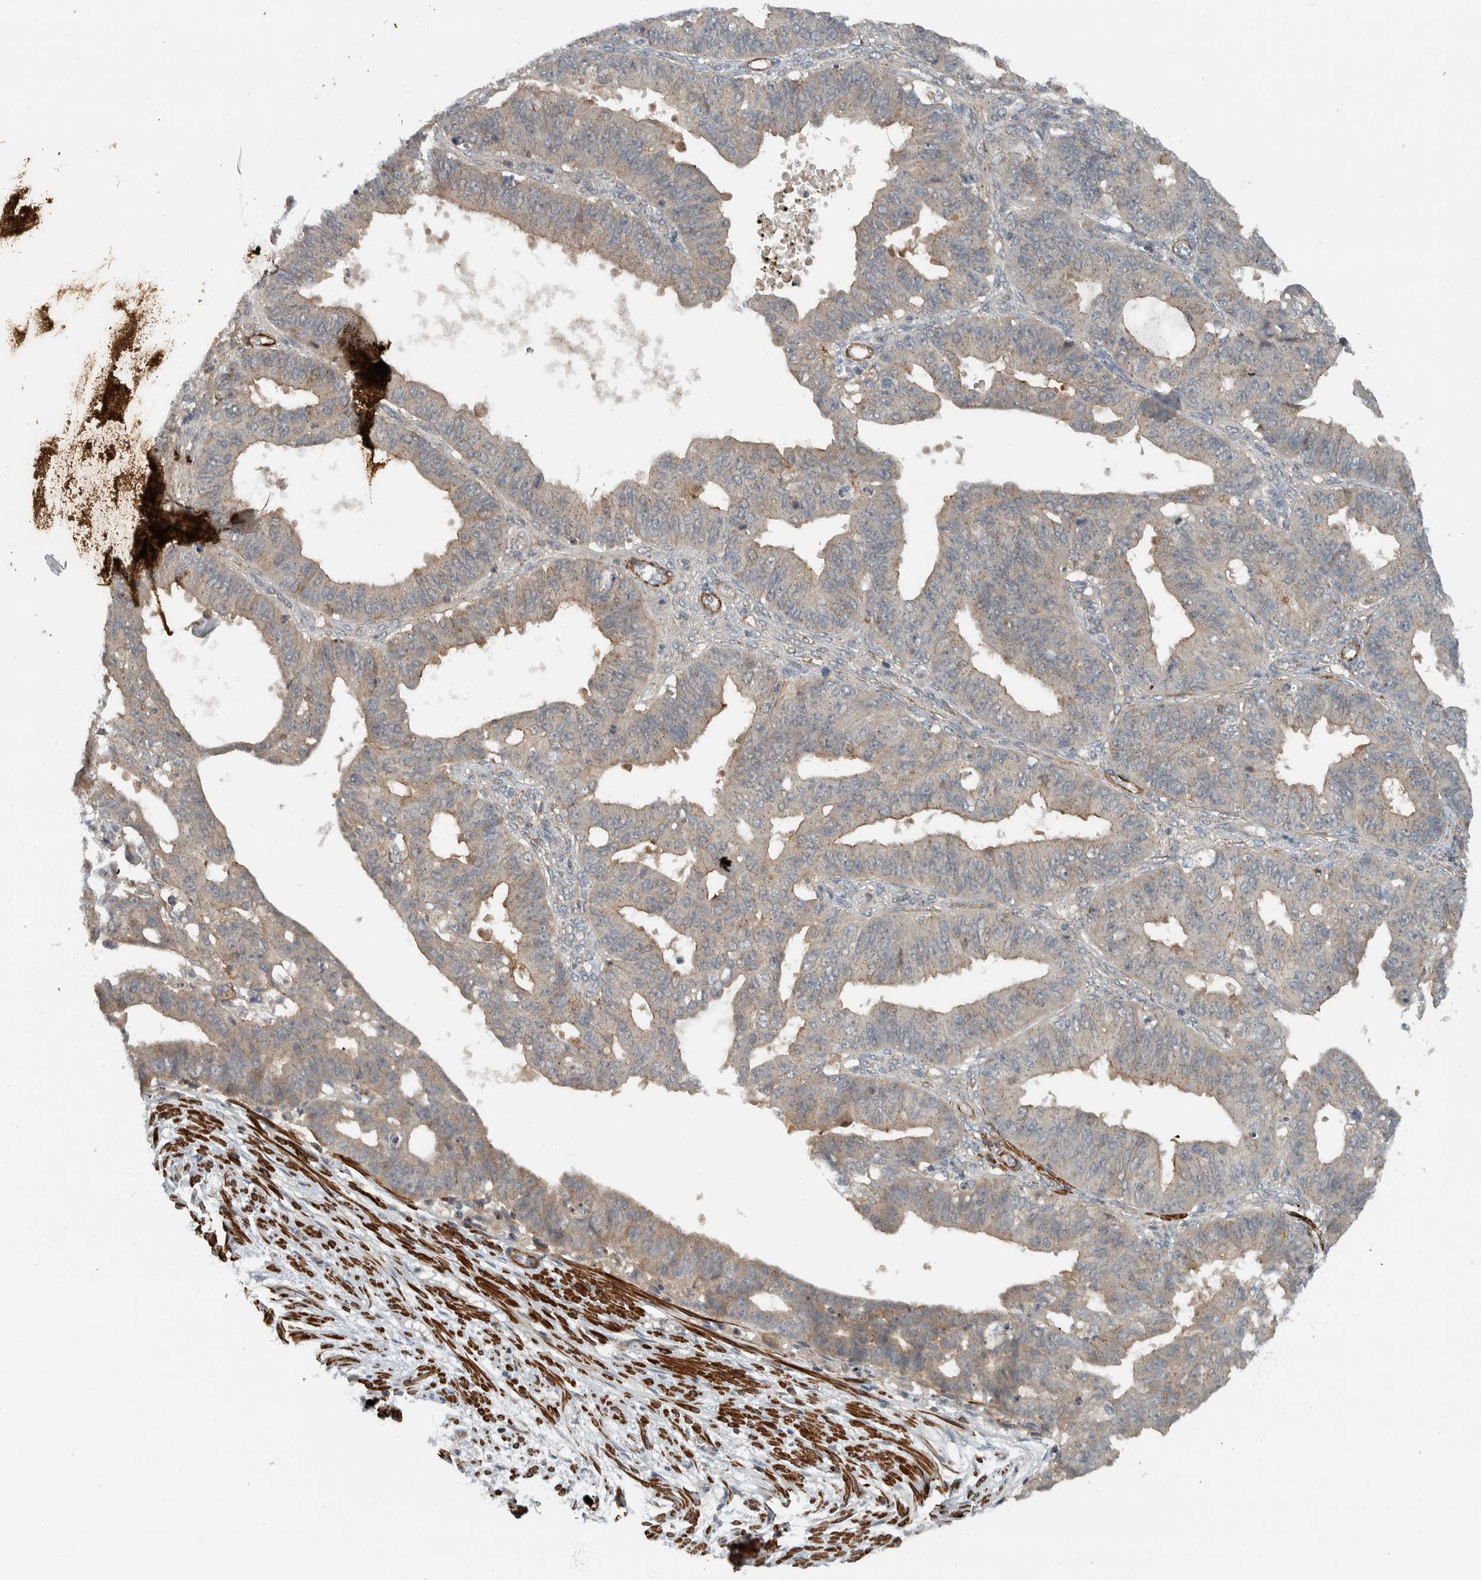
{"staining": {"intensity": "weak", "quantity": "<25%", "location": "cytoplasmic/membranous"}, "tissue": "ovarian cancer", "cell_type": "Tumor cells", "image_type": "cancer", "snomed": [{"axis": "morphology", "description": "Carcinoma, endometroid"}, {"axis": "topography", "description": "Ovary"}], "caption": "This is an immunohistochemistry (IHC) micrograph of ovarian cancer. There is no expression in tumor cells.", "gene": "LBHD1", "patient": {"sex": "female", "age": 42}}